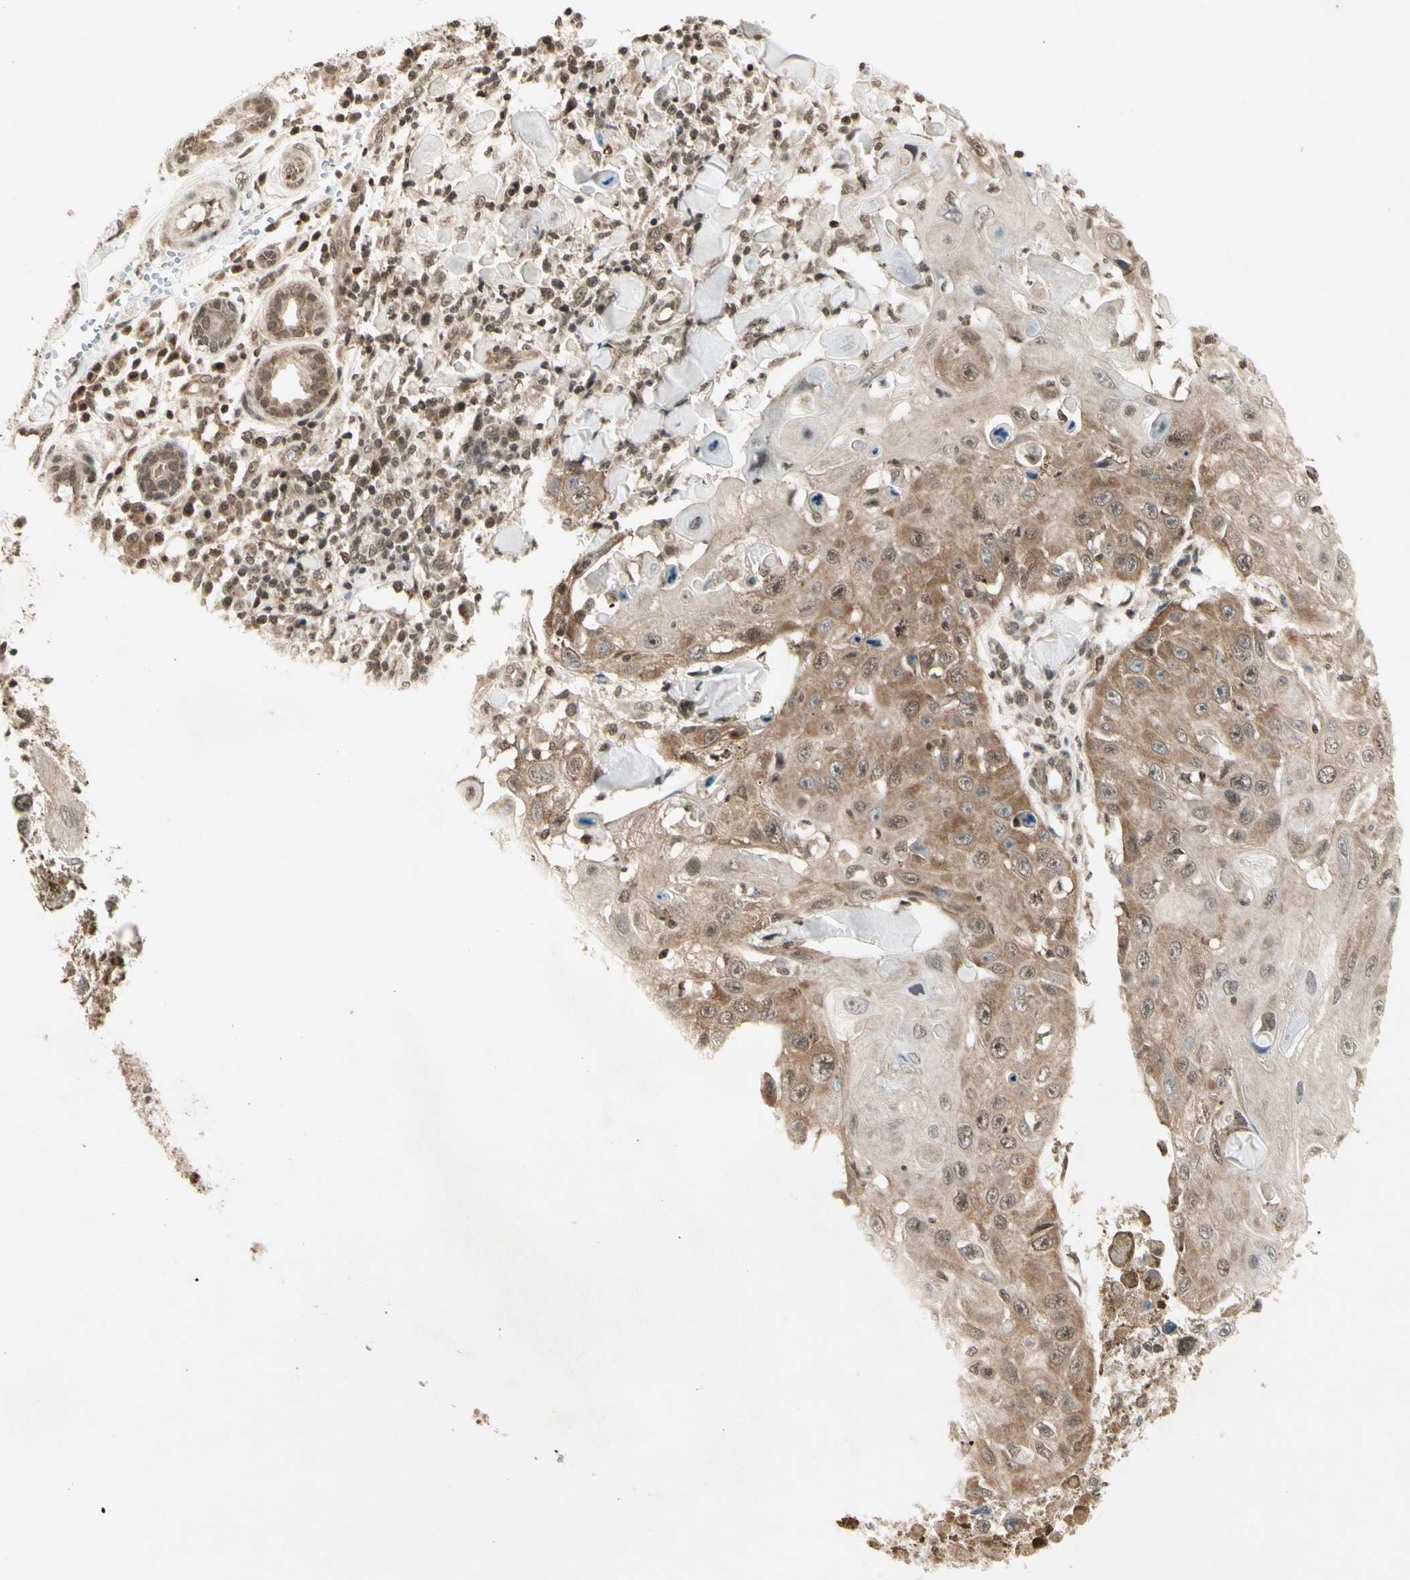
{"staining": {"intensity": "moderate", "quantity": "25%-75%", "location": "cytoplasmic/membranous"}, "tissue": "skin cancer", "cell_type": "Tumor cells", "image_type": "cancer", "snomed": [{"axis": "morphology", "description": "Squamous cell carcinoma, NOS"}, {"axis": "topography", "description": "Skin"}], "caption": "Immunohistochemical staining of human skin cancer (squamous cell carcinoma) reveals moderate cytoplasmic/membranous protein positivity in approximately 25%-75% of tumor cells.", "gene": "SMN2", "patient": {"sex": "male", "age": 86}}